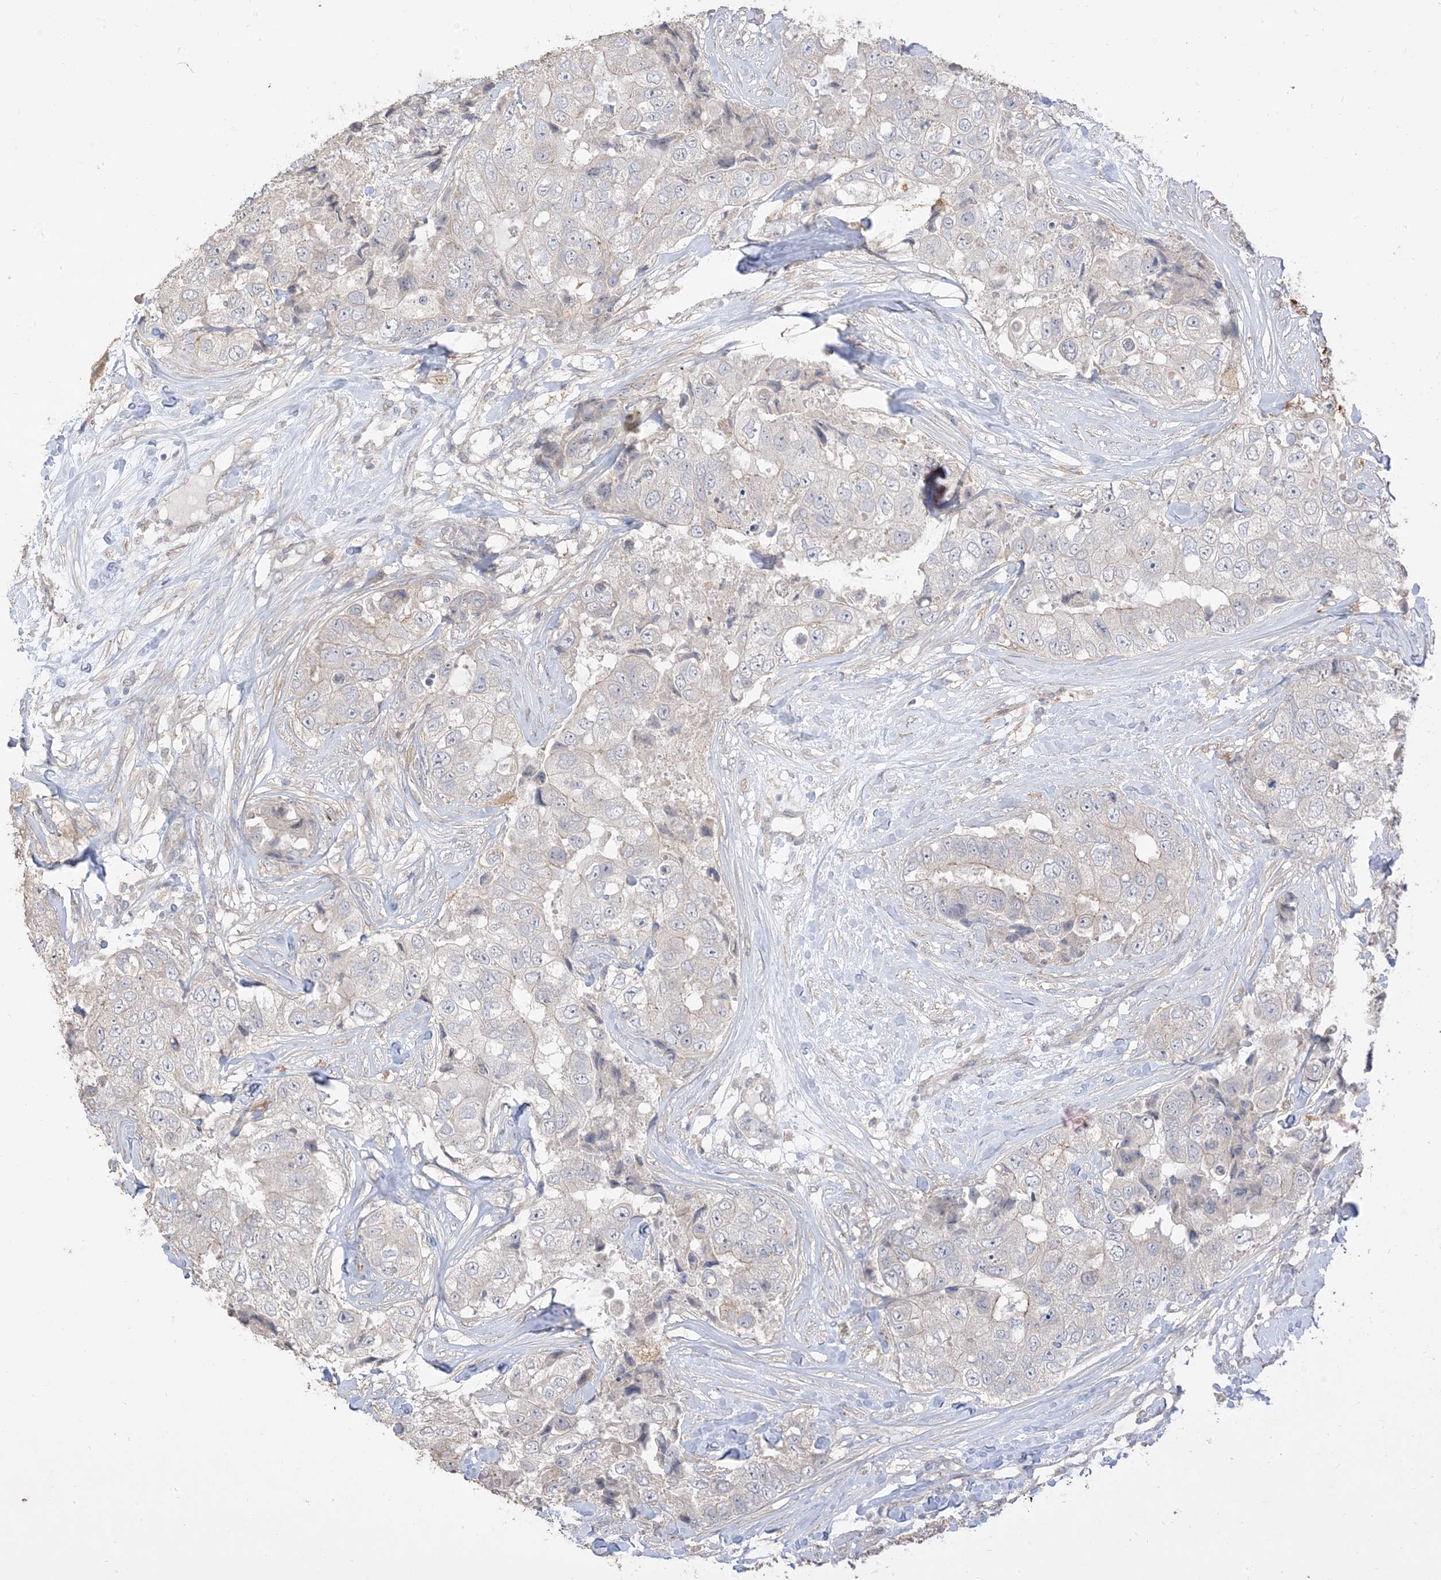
{"staining": {"intensity": "negative", "quantity": "none", "location": "none"}, "tissue": "breast cancer", "cell_type": "Tumor cells", "image_type": "cancer", "snomed": [{"axis": "morphology", "description": "Duct carcinoma"}, {"axis": "topography", "description": "Breast"}], "caption": "Immunohistochemistry histopathology image of human invasive ductal carcinoma (breast) stained for a protein (brown), which displays no expression in tumor cells.", "gene": "RNF175", "patient": {"sex": "female", "age": 62}}